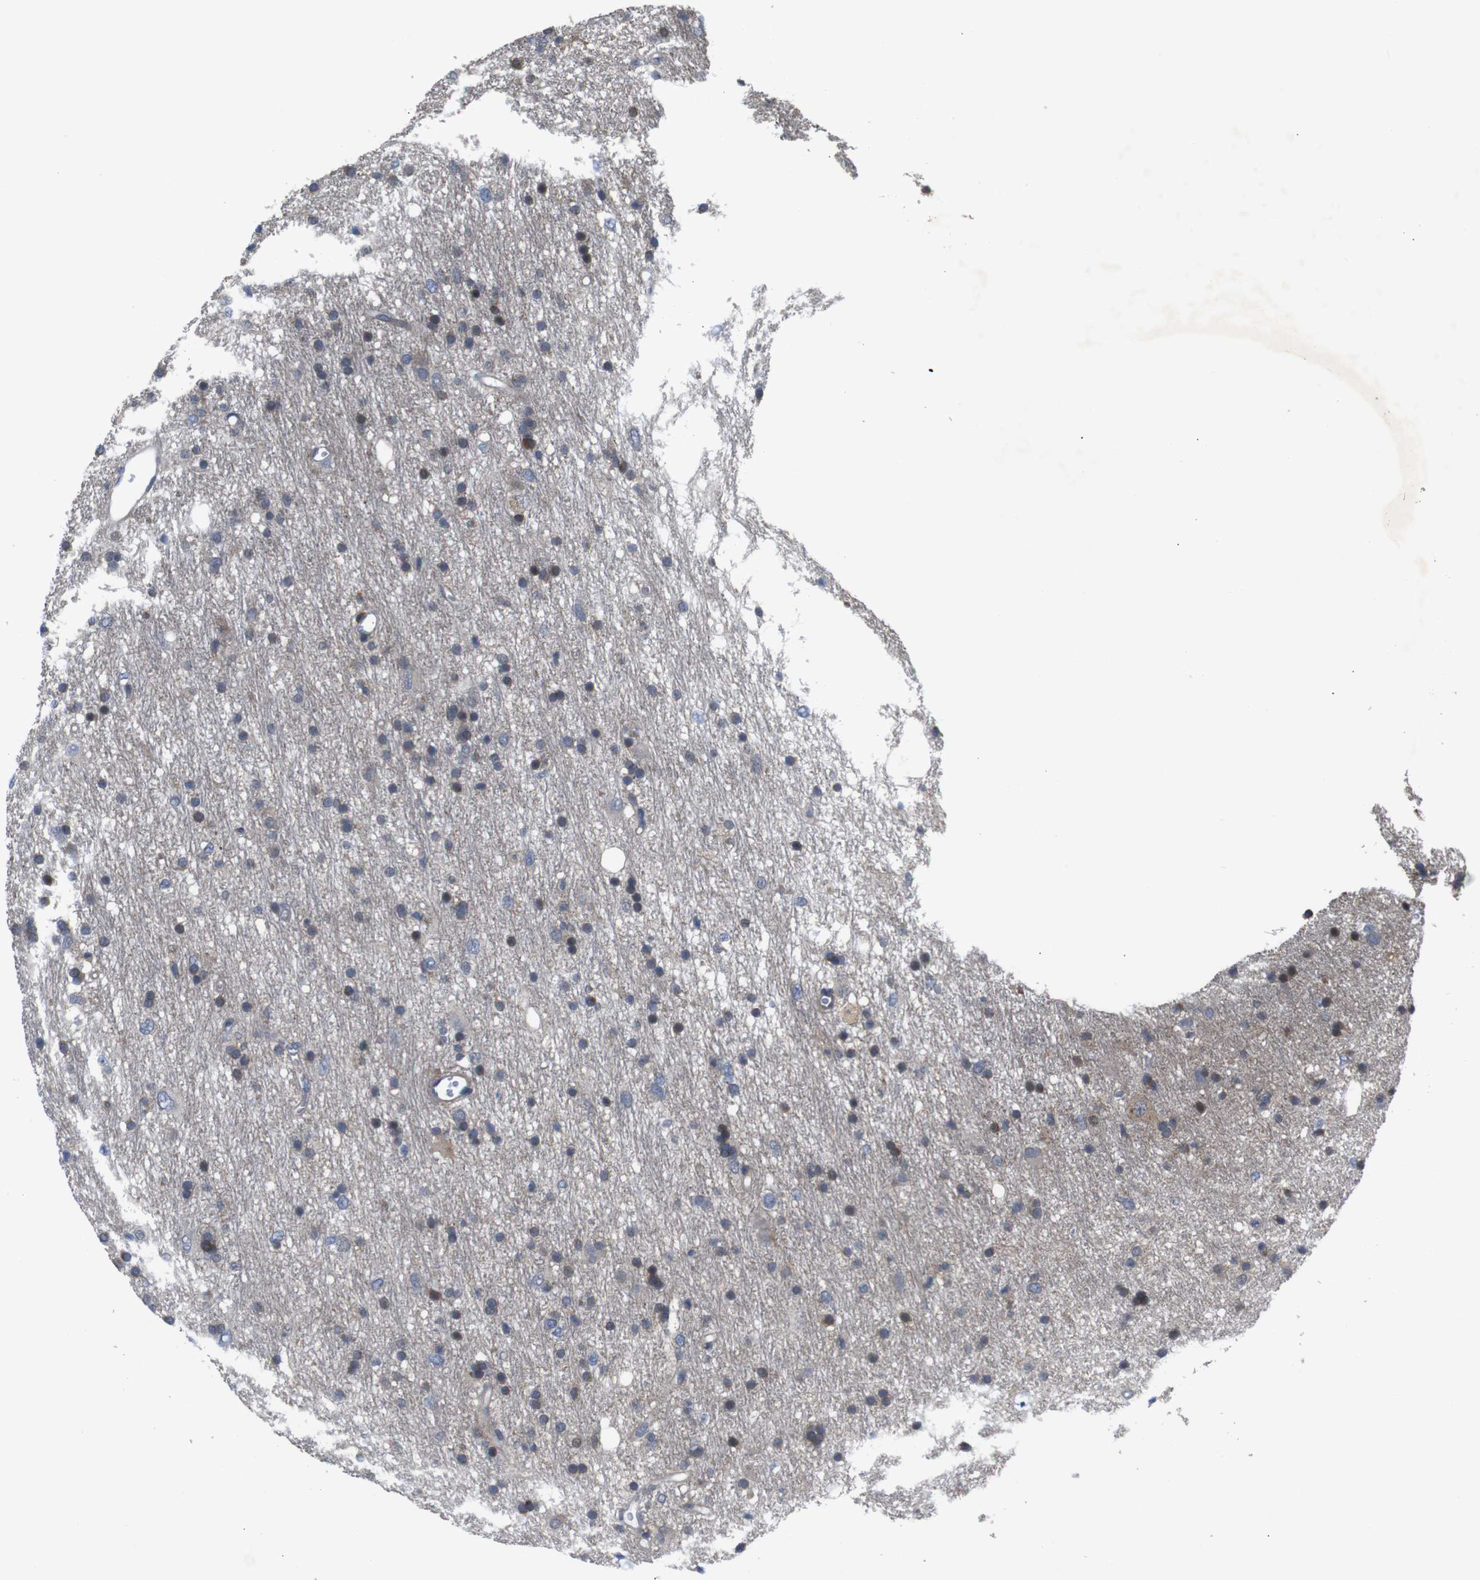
{"staining": {"intensity": "weak", "quantity": "<25%", "location": "cytoplasmic/membranous"}, "tissue": "glioma", "cell_type": "Tumor cells", "image_type": "cancer", "snomed": [{"axis": "morphology", "description": "Glioma, malignant, Low grade"}, {"axis": "topography", "description": "Brain"}], "caption": "The image reveals no staining of tumor cells in malignant low-grade glioma.", "gene": "BRWD3", "patient": {"sex": "male", "age": 77}}